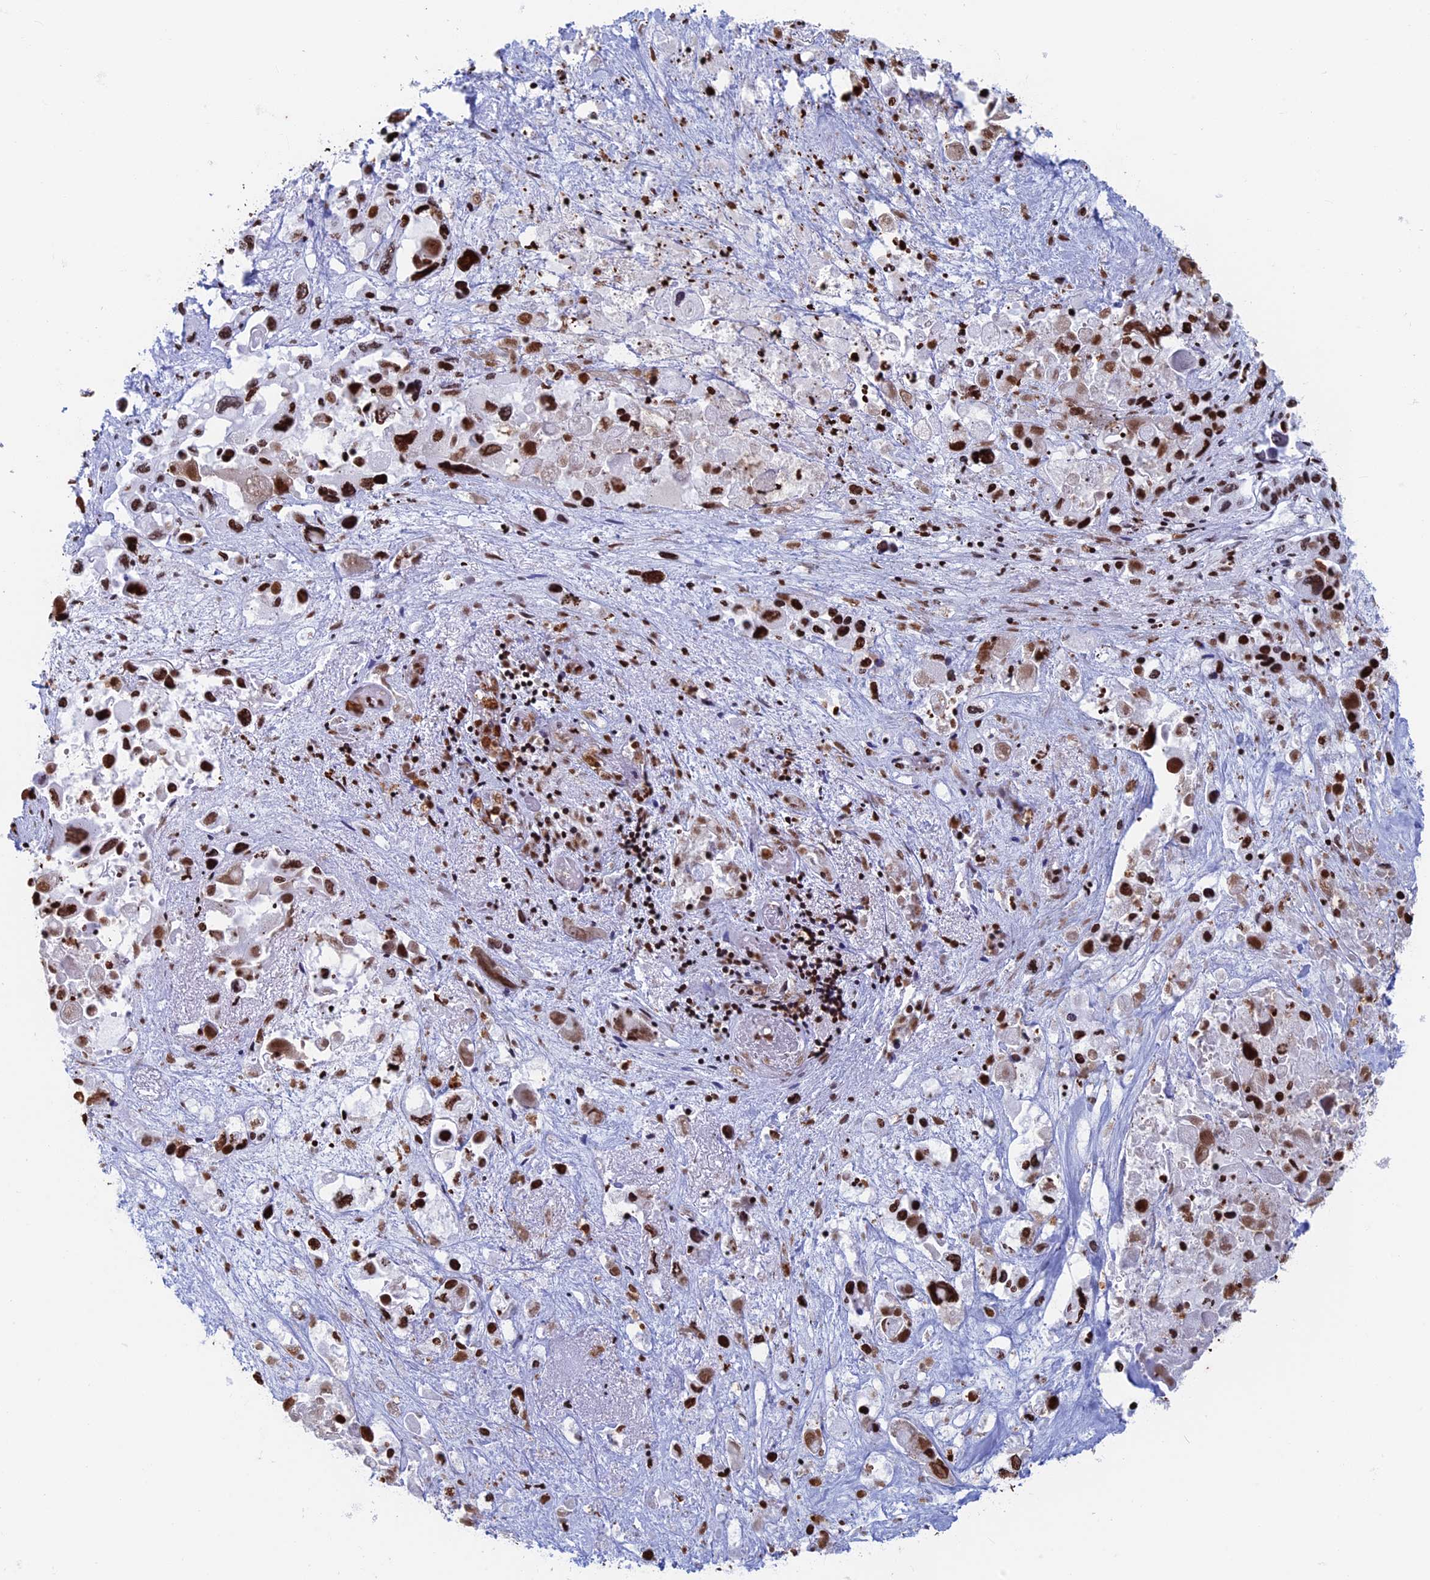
{"staining": {"intensity": "strong", "quantity": ">75%", "location": "nuclear"}, "tissue": "pancreatic cancer", "cell_type": "Tumor cells", "image_type": "cancer", "snomed": [{"axis": "morphology", "description": "Adenocarcinoma, NOS"}, {"axis": "topography", "description": "Pancreas"}], "caption": "A high-resolution photomicrograph shows immunohistochemistry staining of pancreatic cancer, which reveals strong nuclear staining in approximately >75% of tumor cells.", "gene": "APOBEC3A", "patient": {"sex": "male", "age": 92}}